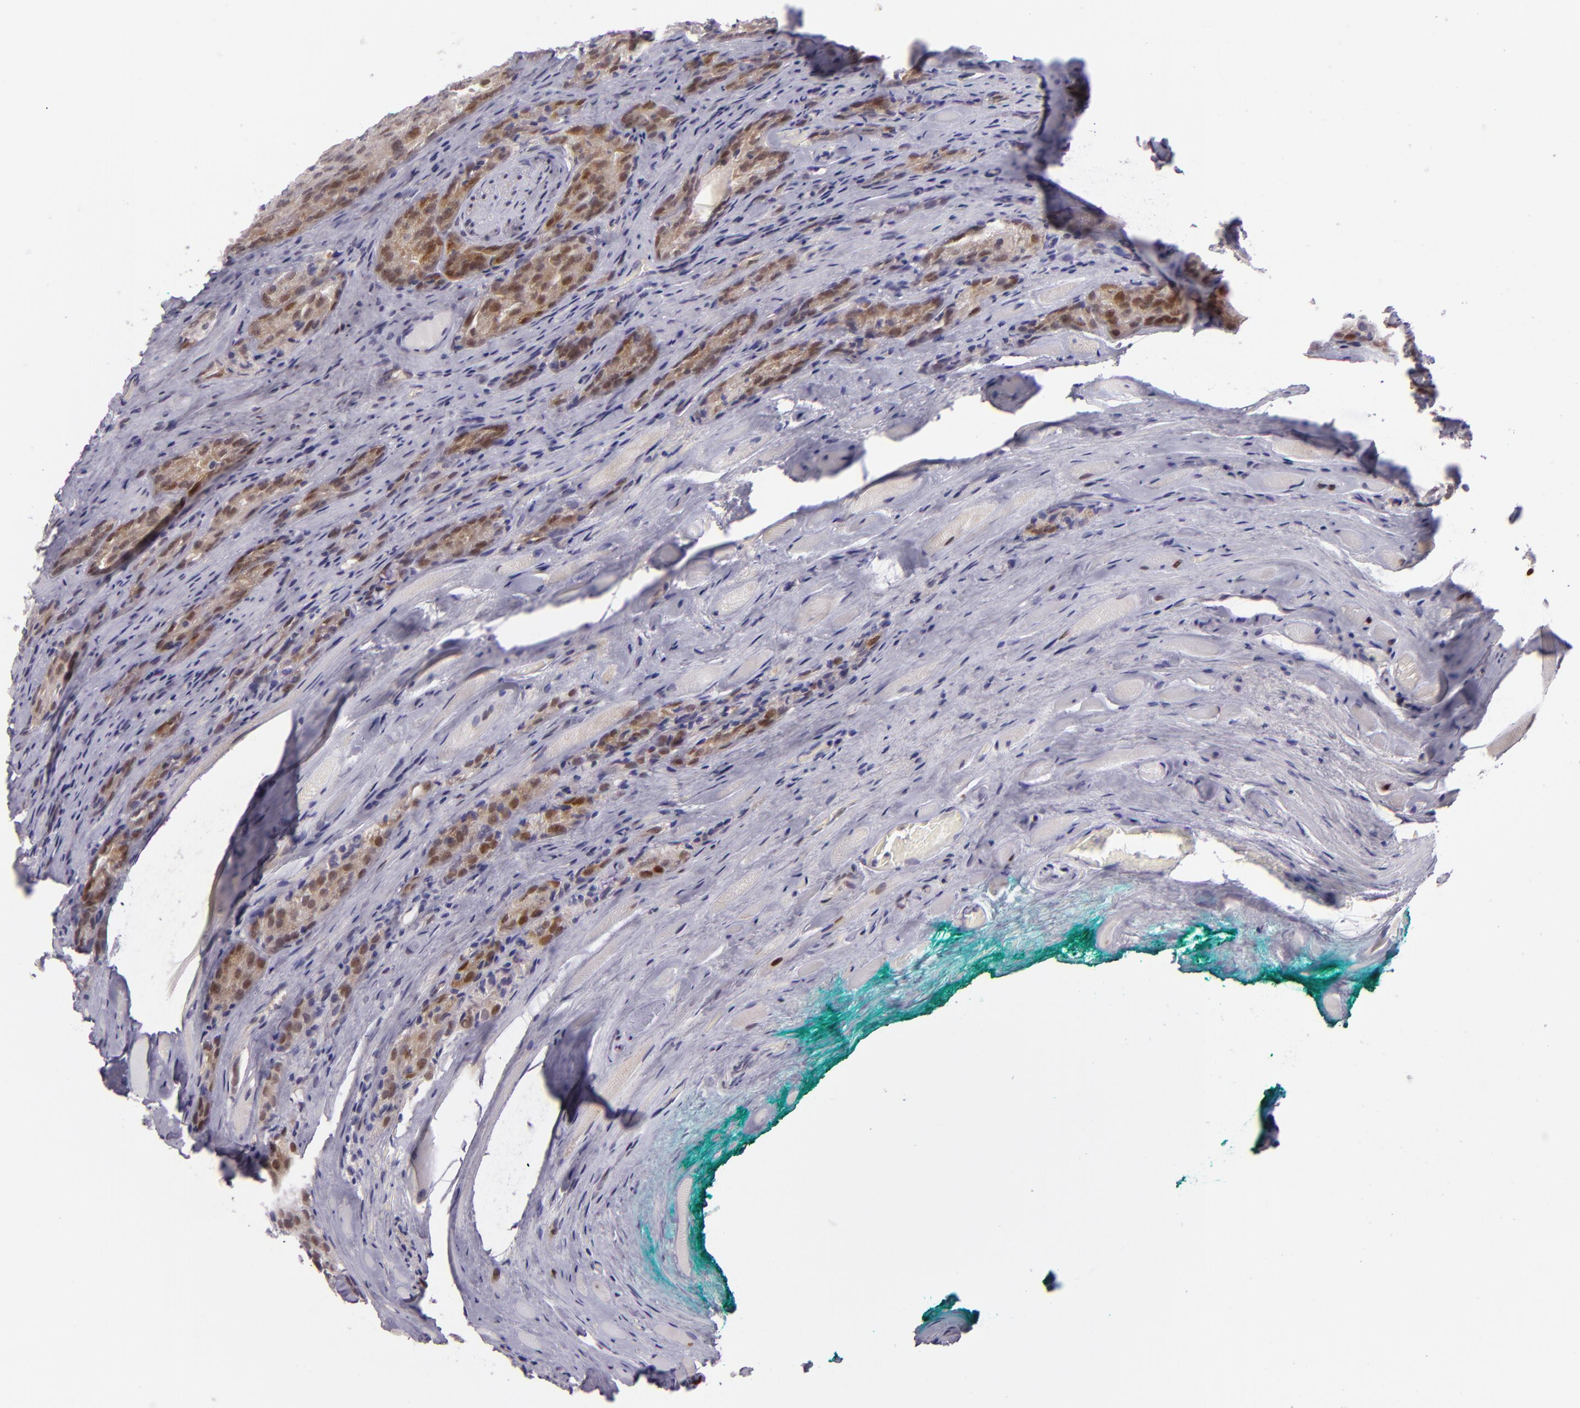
{"staining": {"intensity": "moderate", "quantity": "25%-75%", "location": "cytoplasmic/membranous,nuclear"}, "tissue": "prostate cancer", "cell_type": "Tumor cells", "image_type": "cancer", "snomed": [{"axis": "morphology", "description": "Adenocarcinoma, Medium grade"}, {"axis": "topography", "description": "Prostate"}], "caption": "A medium amount of moderate cytoplasmic/membranous and nuclear expression is seen in approximately 25%-75% of tumor cells in prostate adenocarcinoma (medium-grade) tissue. The protein is shown in brown color, while the nuclei are stained blue.", "gene": "CSE1L", "patient": {"sex": "male", "age": 60}}